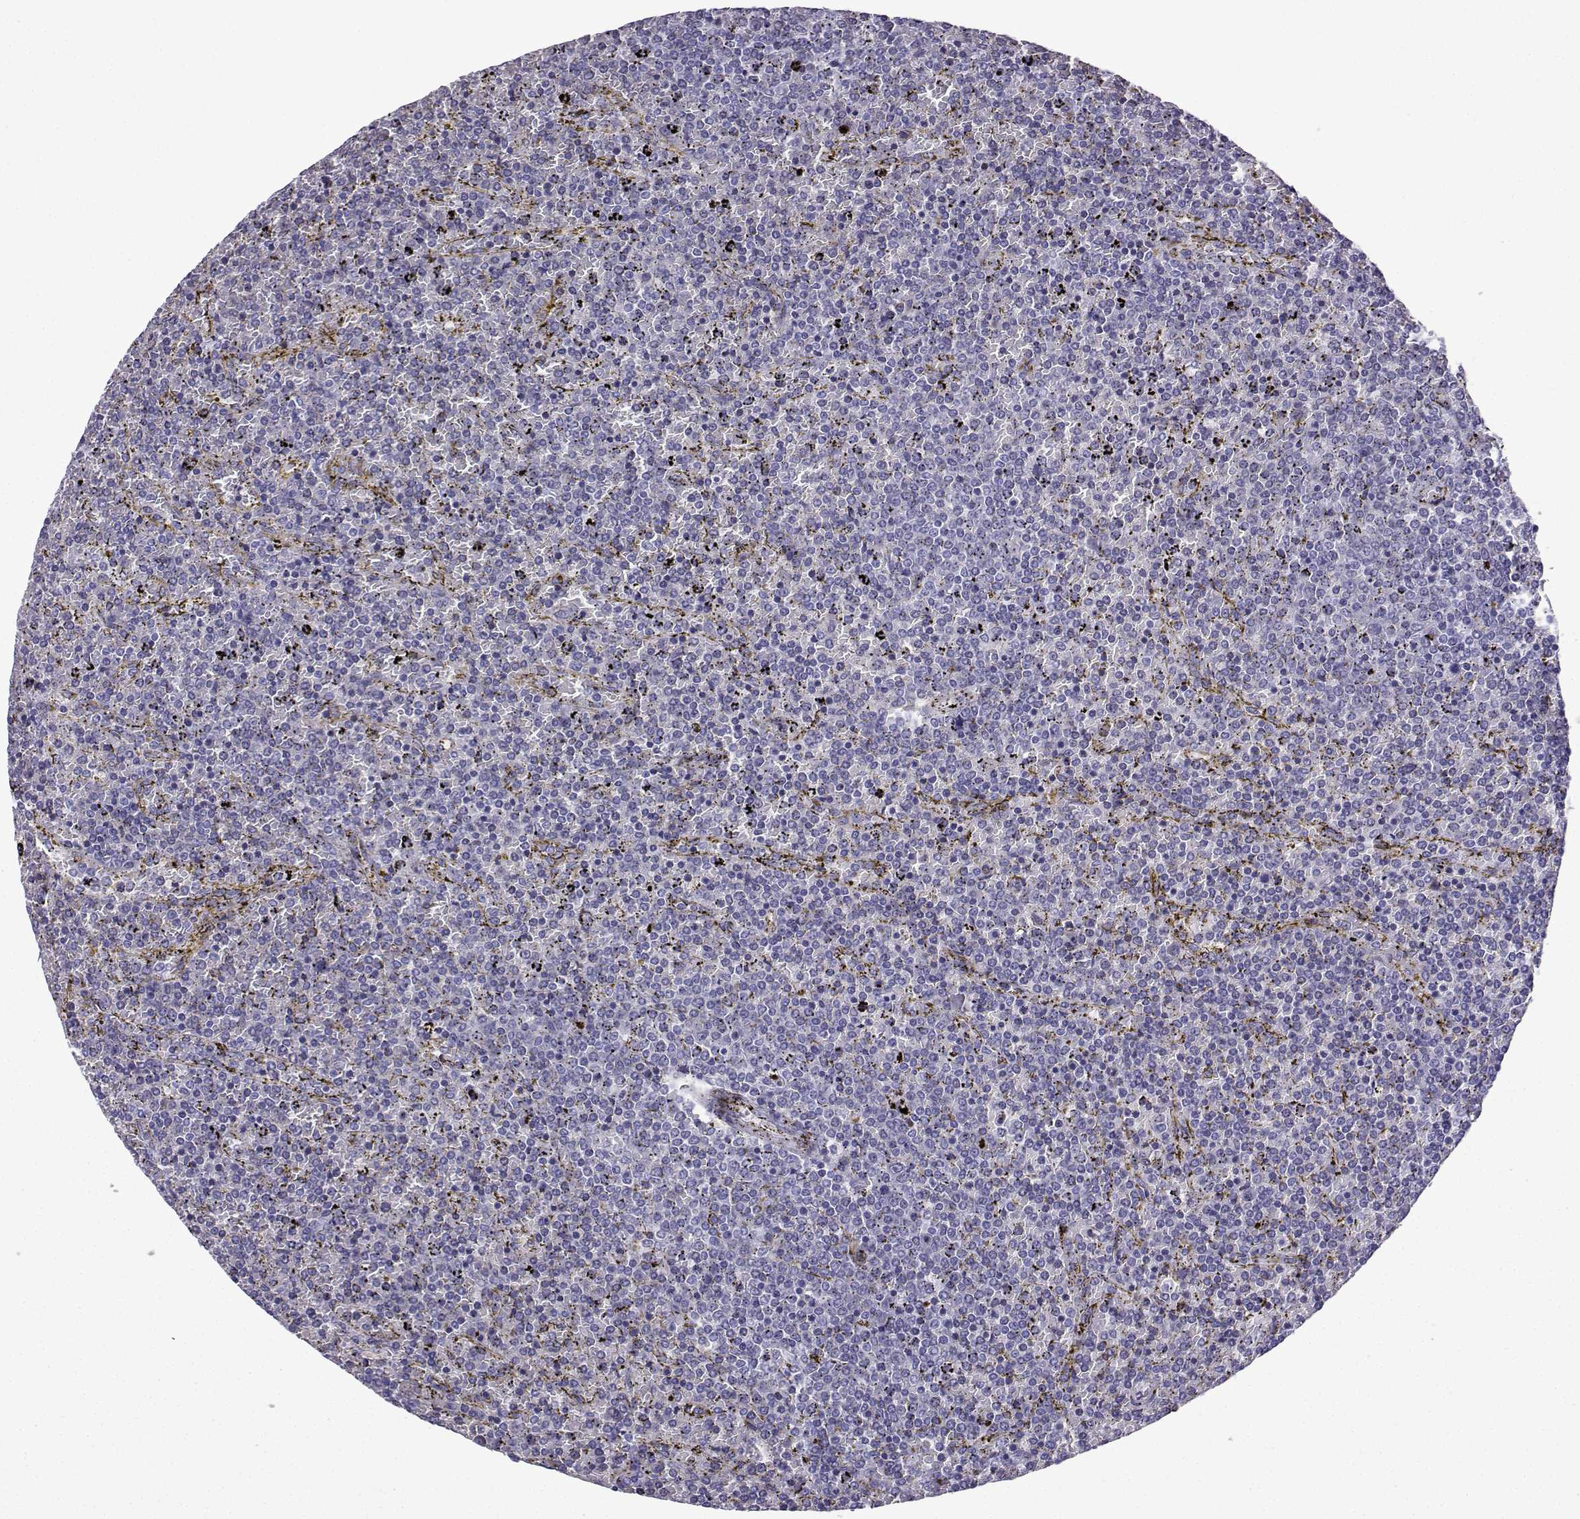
{"staining": {"intensity": "negative", "quantity": "none", "location": "none"}, "tissue": "lymphoma", "cell_type": "Tumor cells", "image_type": "cancer", "snomed": [{"axis": "morphology", "description": "Malignant lymphoma, non-Hodgkin's type, Low grade"}, {"axis": "topography", "description": "Spleen"}], "caption": "Protein analysis of lymphoma reveals no significant positivity in tumor cells.", "gene": "TRIM46", "patient": {"sex": "female", "age": 77}}